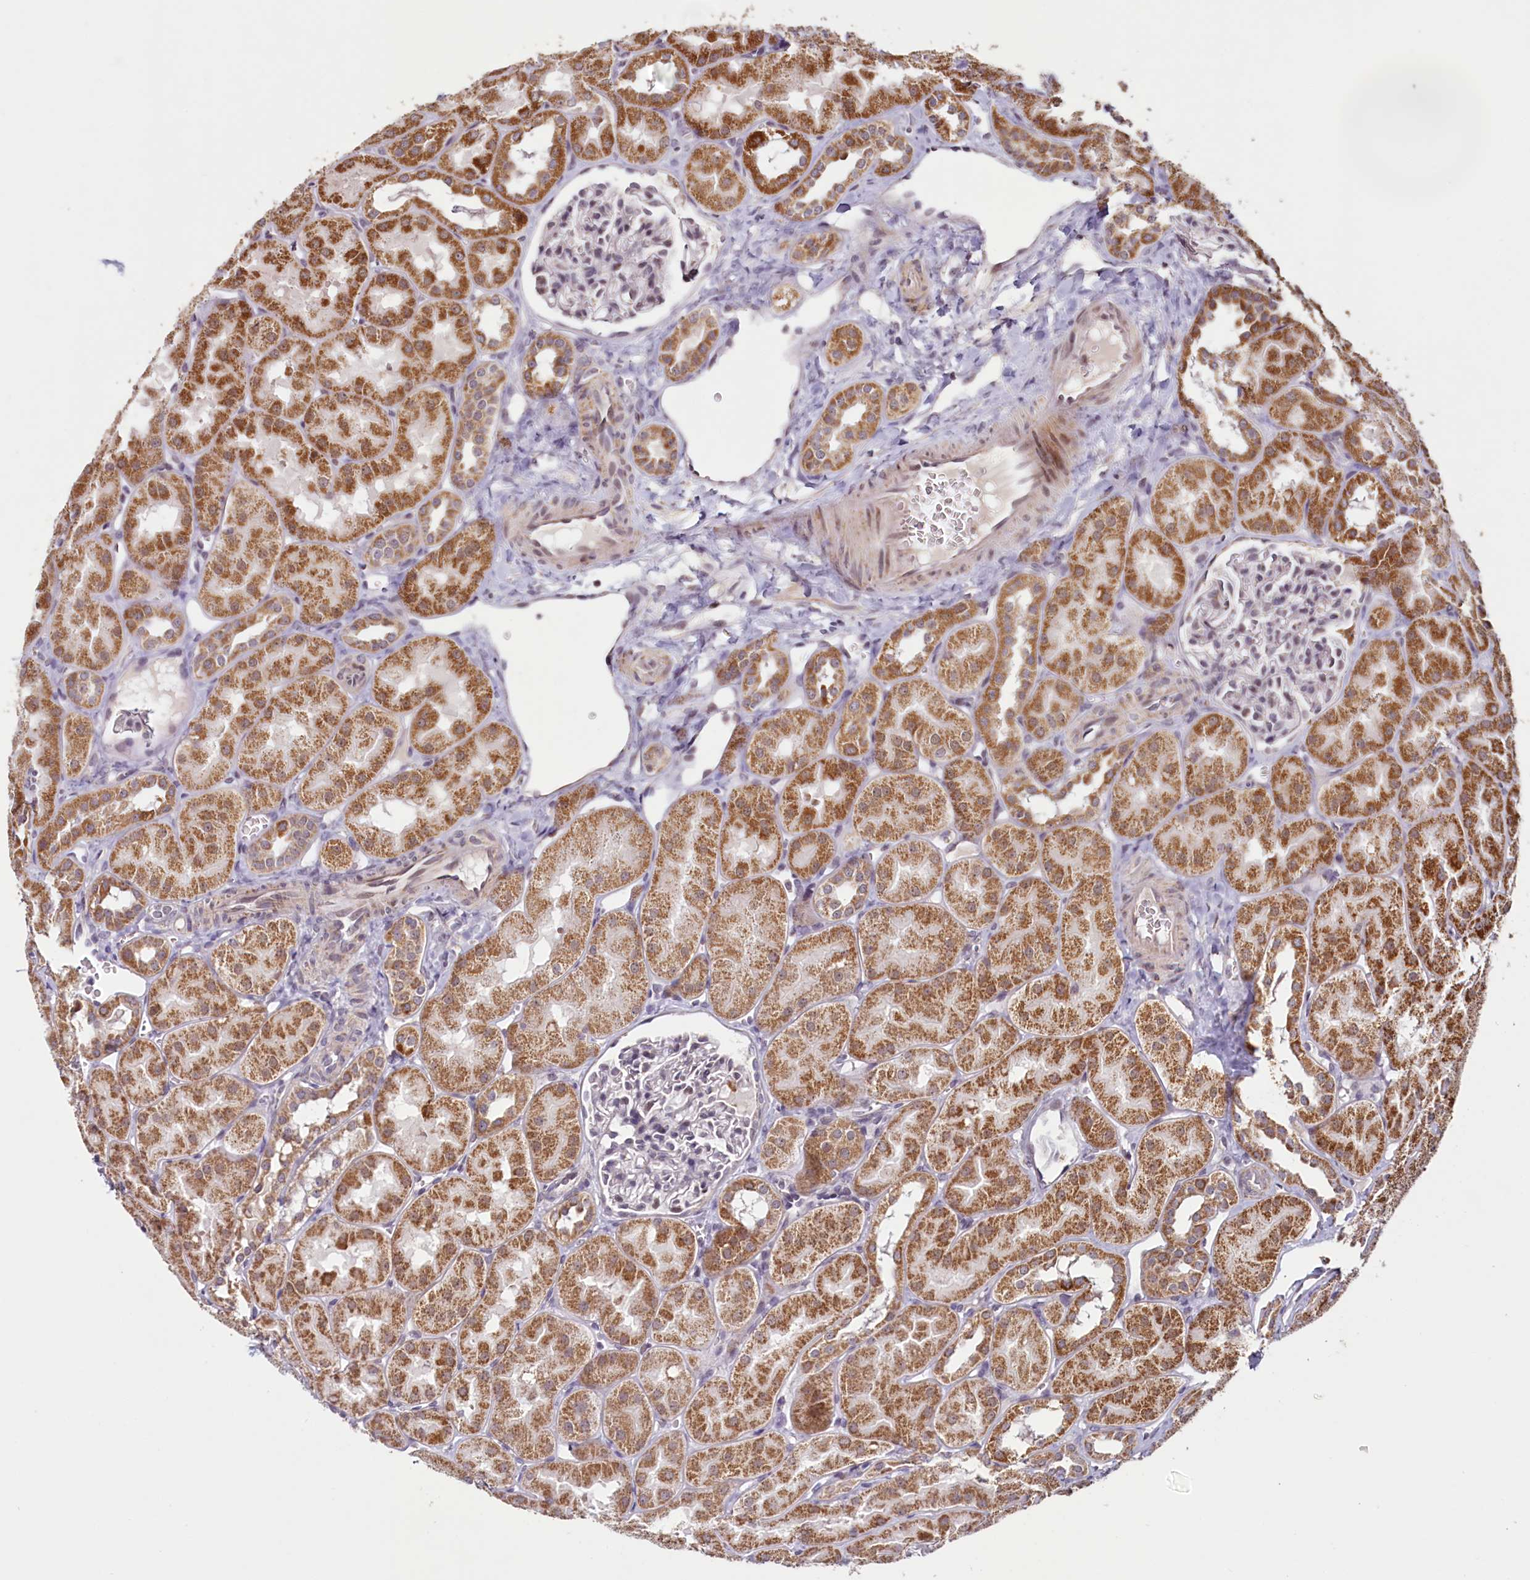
{"staining": {"intensity": "negative", "quantity": "none", "location": "none"}, "tissue": "kidney", "cell_type": "Cells in glomeruli", "image_type": "normal", "snomed": [{"axis": "morphology", "description": "Normal tissue, NOS"}, {"axis": "topography", "description": "Kidney"}, {"axis": "topography", "description": "Urinary bladder"}], "caption": "IHC of benign kidney exhibits no expression in cells in glomeruli. The staining is performed using DAB (3,3'-diaminobenzidine) brown chromogen with nuclei counter-stained in using hematoxylin.", "gene": "PDE6D", "patient": {"sex": "male", "age": 16}}